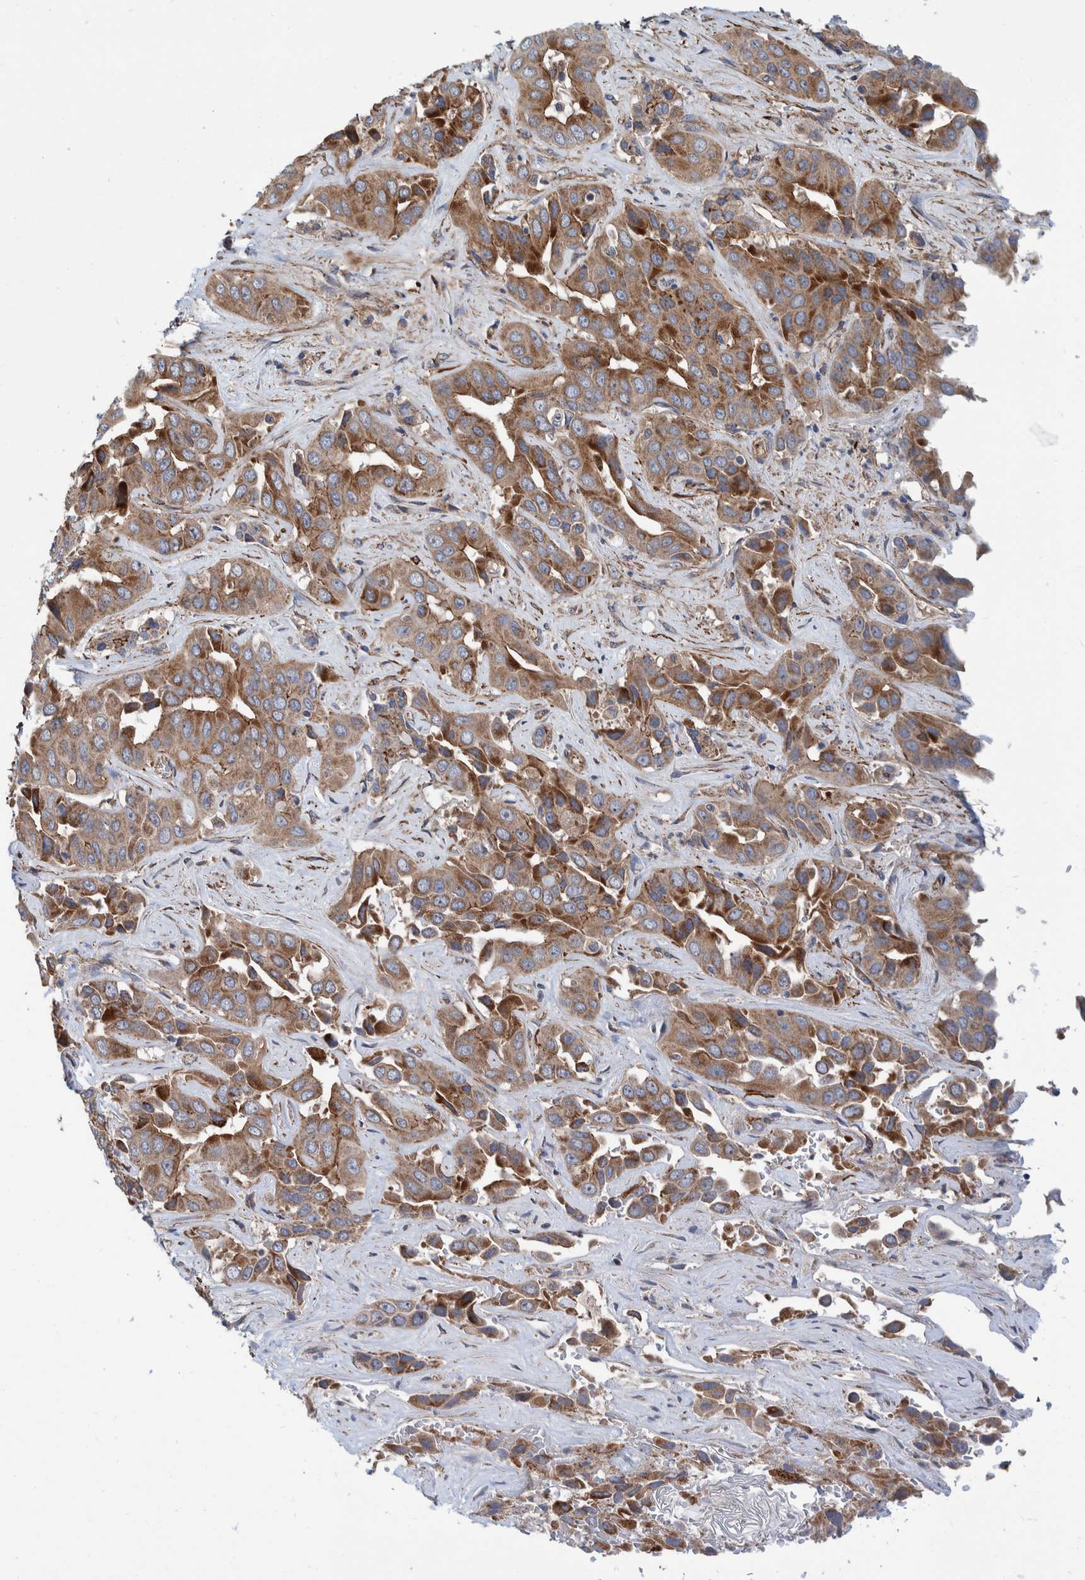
{"staining": {"intensity": "moderate", "quantity": "25%-75%", "location": "cytoplasmic/membranous"}, "tissue": "liver cancer", "cell_type": "Tumor cells", "image_type": "cancer", "snomed": [{"axis": "morphology", "description": "Cholangiocarcinoma"}, {"axis": "topography", "description": "Liver"}], "caption": "Immunohistochemical staining of liver cholangiocarcinoma shows moderate cytoplasmic/membranous protein positivity in approximately 25%-75% of tumor cells.", "gene": "SLC25A10", "patient": {"sex": "female", "age": 52}}